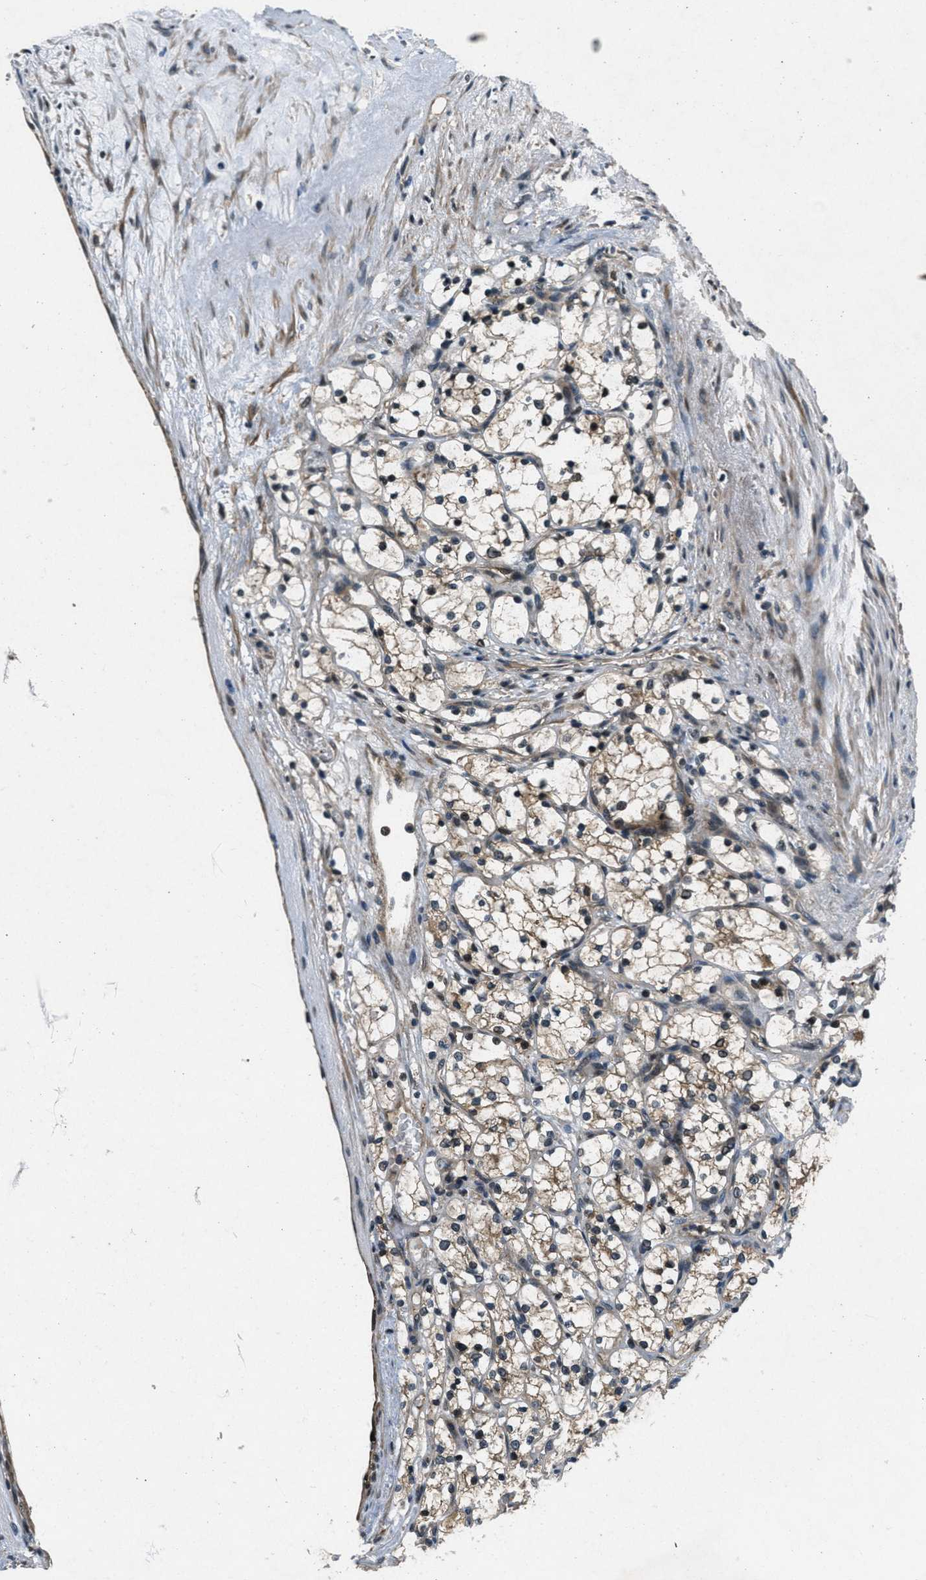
{"staining": {"intensity": "weak", "quantity": ">75%", "location": "cytoplasmic/membranous"}, "tissue": "renal cancer", "cell_type": "Tumor cells", "image_type": "cancer", "snomed": [{"axis": "morphology", "description": "Adenocarcinoma, NOS"}, {"axis": "topography", "description": "Kidney"}], "caption": "Renal cancer (adenocarcinoma) stained with DAB (3,3'-diaminobenzidine) immunohistochemistry shows low levels of weak cytoplasmic/membranous staining in about >75% of tumor cells.", "gene": "EPSTI1", "patient": {"sex": "female", "age": 69}}